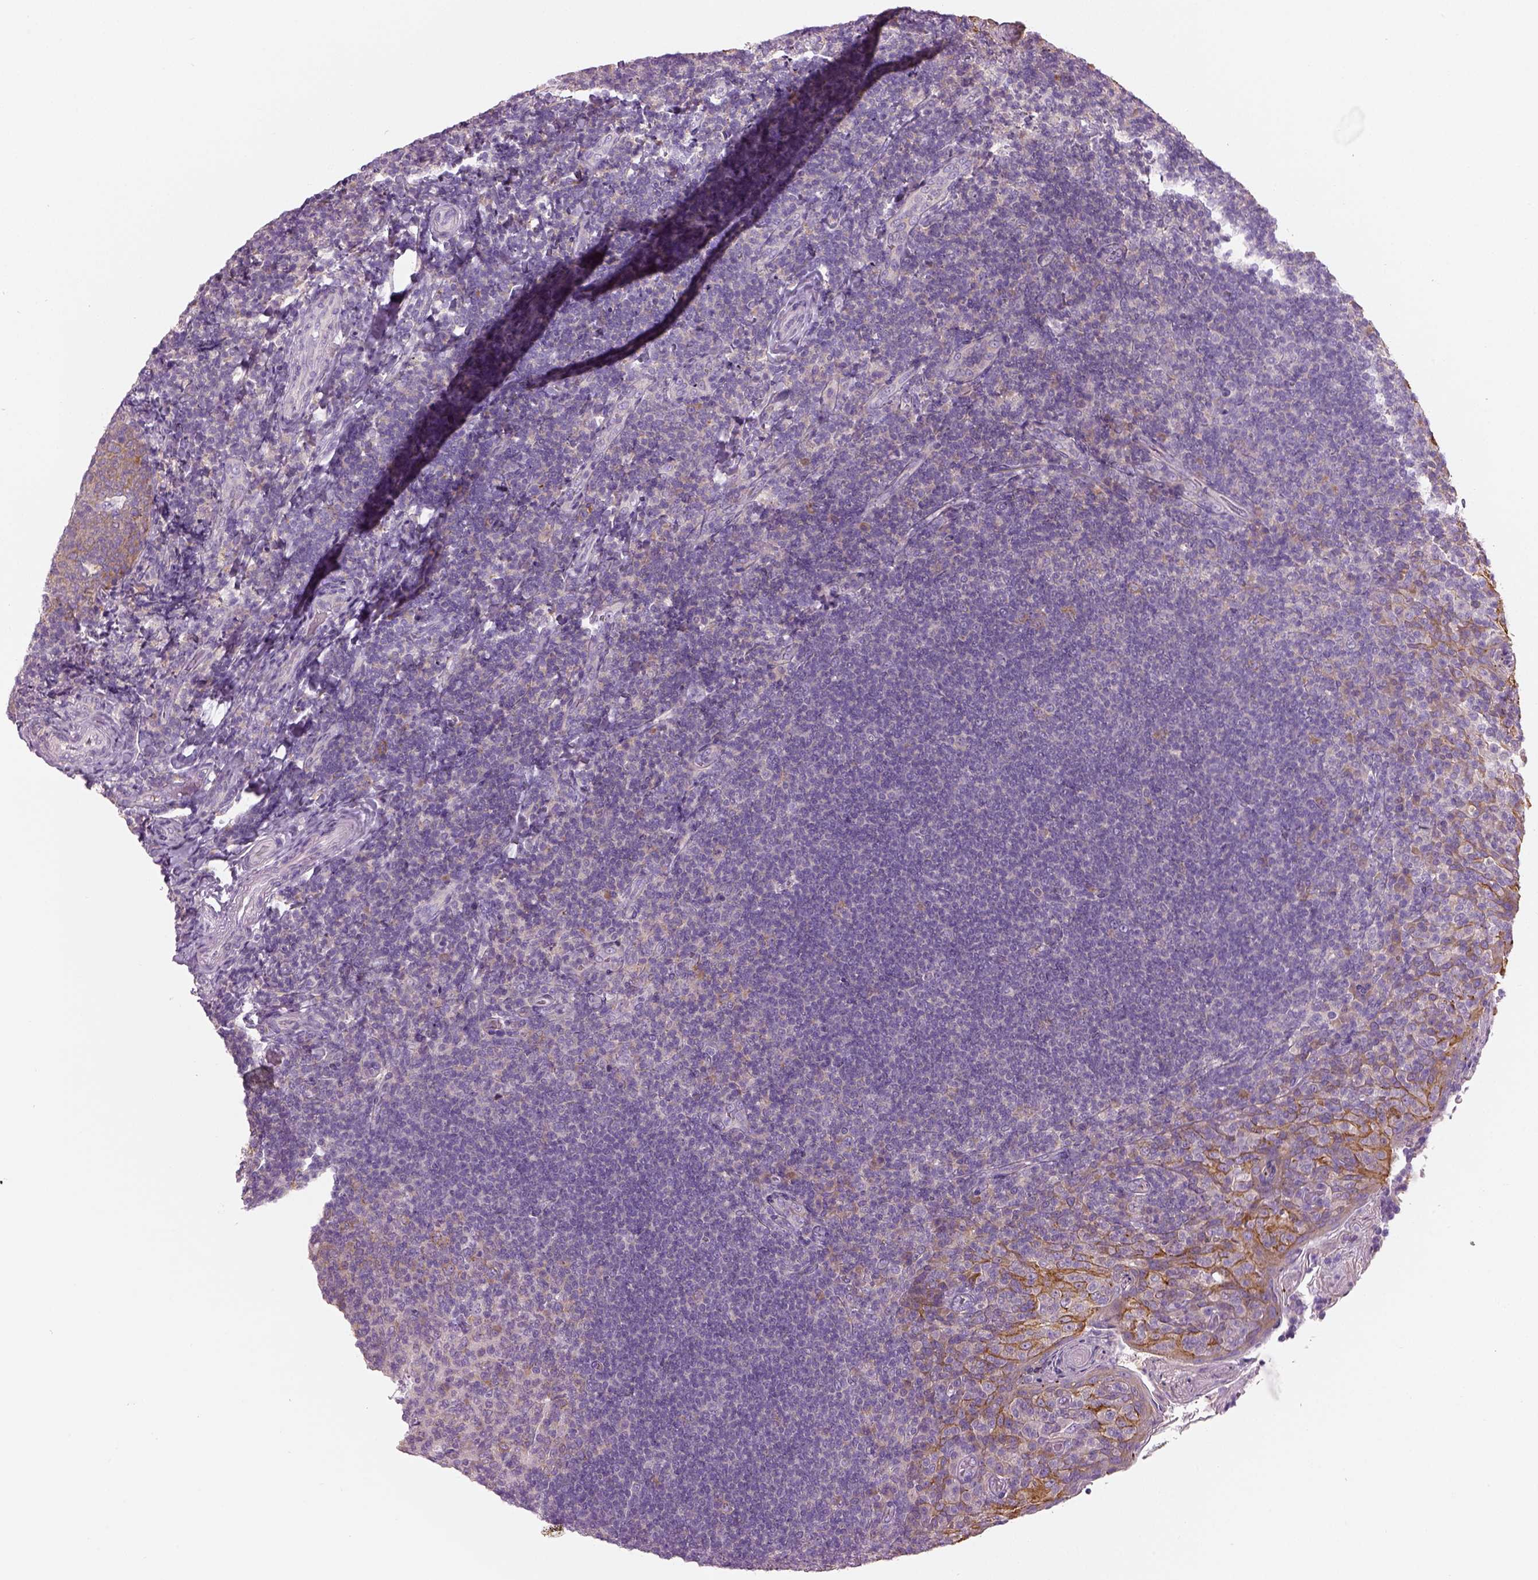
{"staining": {"intensity": "moderate", "quantity": "<25%", "location": "cytoplasmic/membranous"}, "tissue": "tonsil", "cell_type": "Germinal center cells", "image_type": "normal", "snomed": [{"axis": "morphology", "description": "Normal tissue, NOS"}, {"axis": "topography", "description": "Tonsil"}], "caption": "Protein expression analysis of unremarkable human tonsil reveals moderate cytoplasmic/membranous expression in about <25% of germinal center cells.", "gene": "CHST14", "patient": {"sex": "female", "age": 10}}